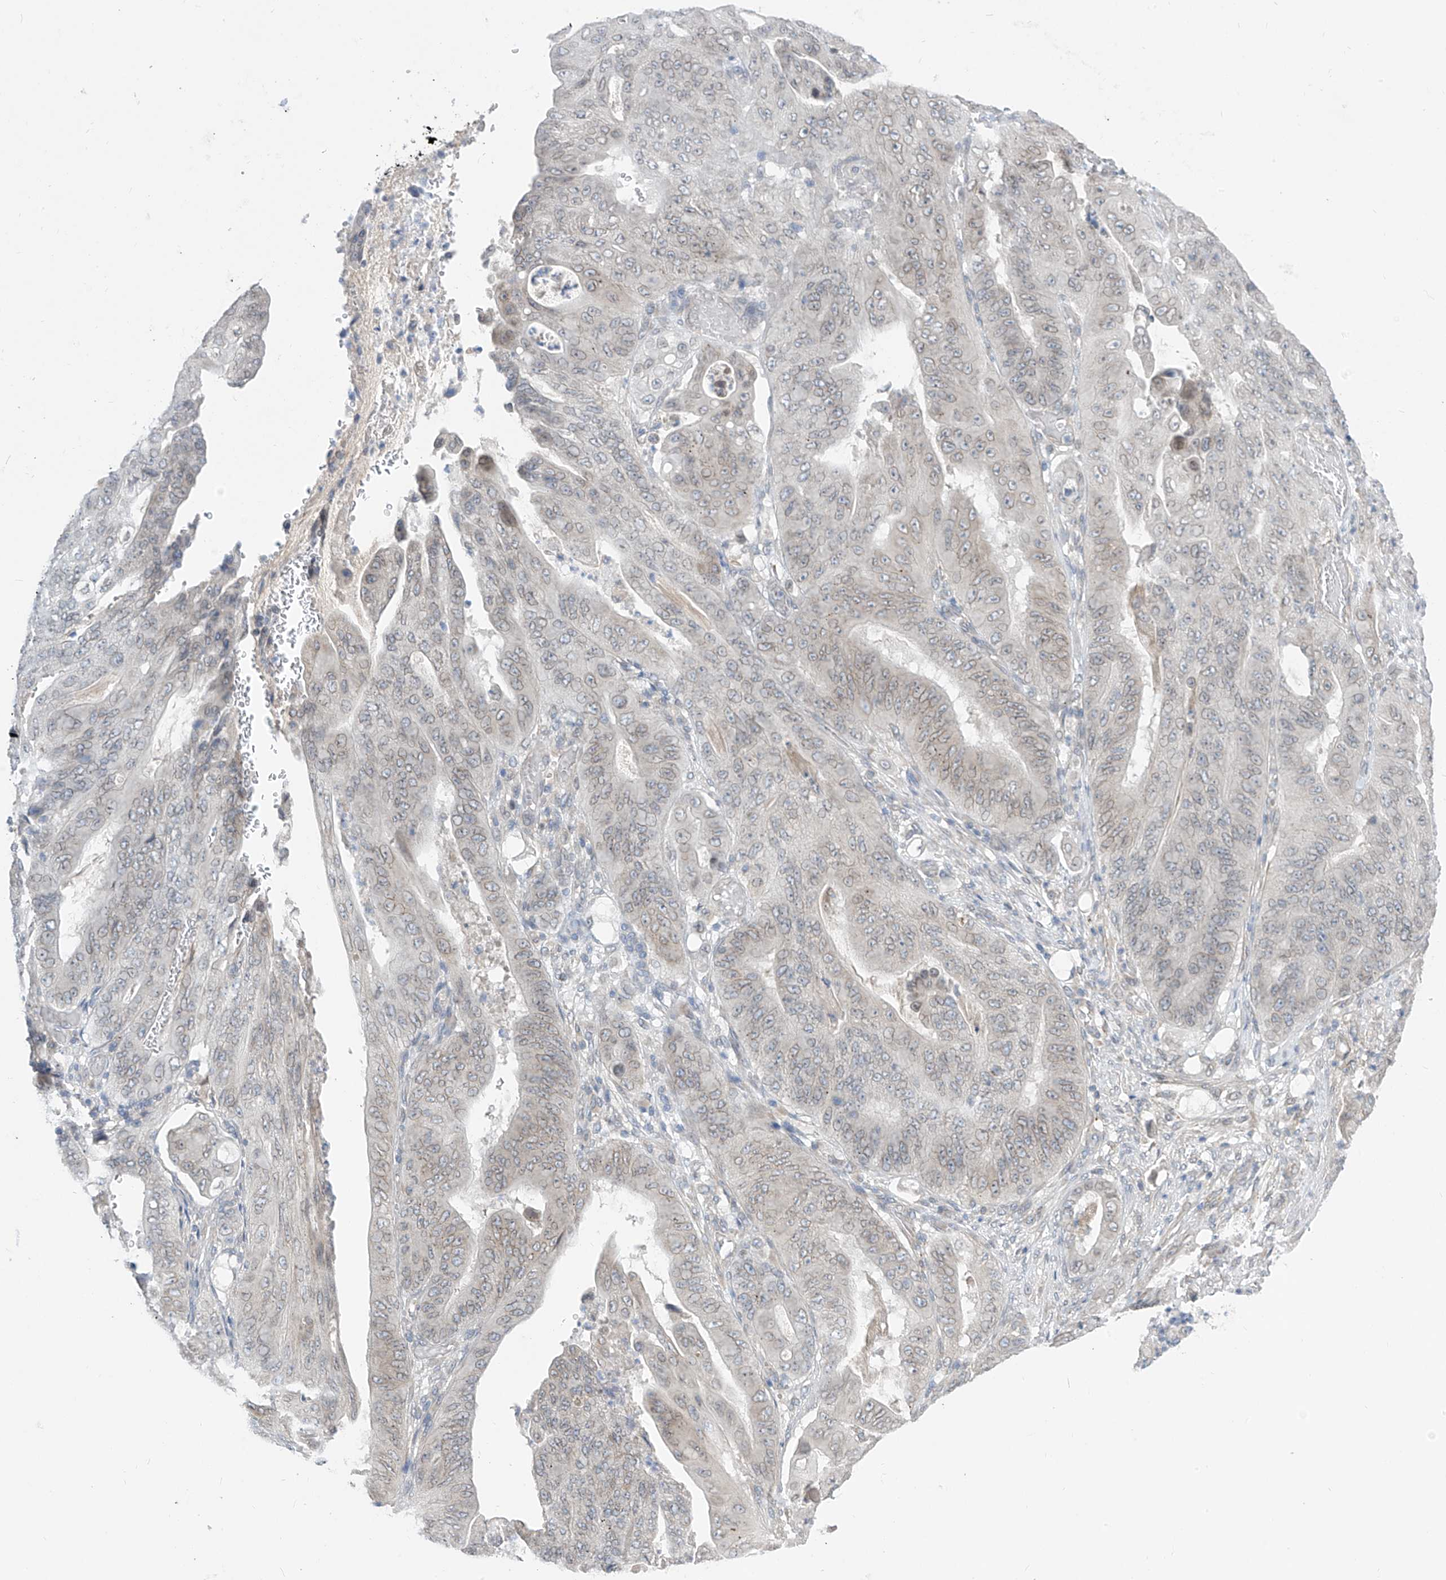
{"staining": {"intensity": "weak", "quantity": "25%-75%", "location": "cytoplasmic/membranous,nuclear"}, "tissue": "stomach cancer", "cell_type": "Tumor cells", "image_type": "cancer", "snomed": [{"axis": "morphology", "description": "Adenocarcinoma, NOS"}, {"axis": "topography", "description": "Stomach"}], "caption": "Immunohistochemistry (IHC) of human stomach adenocarcinoma displays low levels of weak cytoplasmic/membranous and nuclear staining in approximately 25%-75% of tumor cells. (DAB (3,3'-diaminobenzidine) = brown stain, brightfield microscopy at high magnification).", "gene": "KRTAP25-1", "patient": {"sex": "female", "age": 73}}